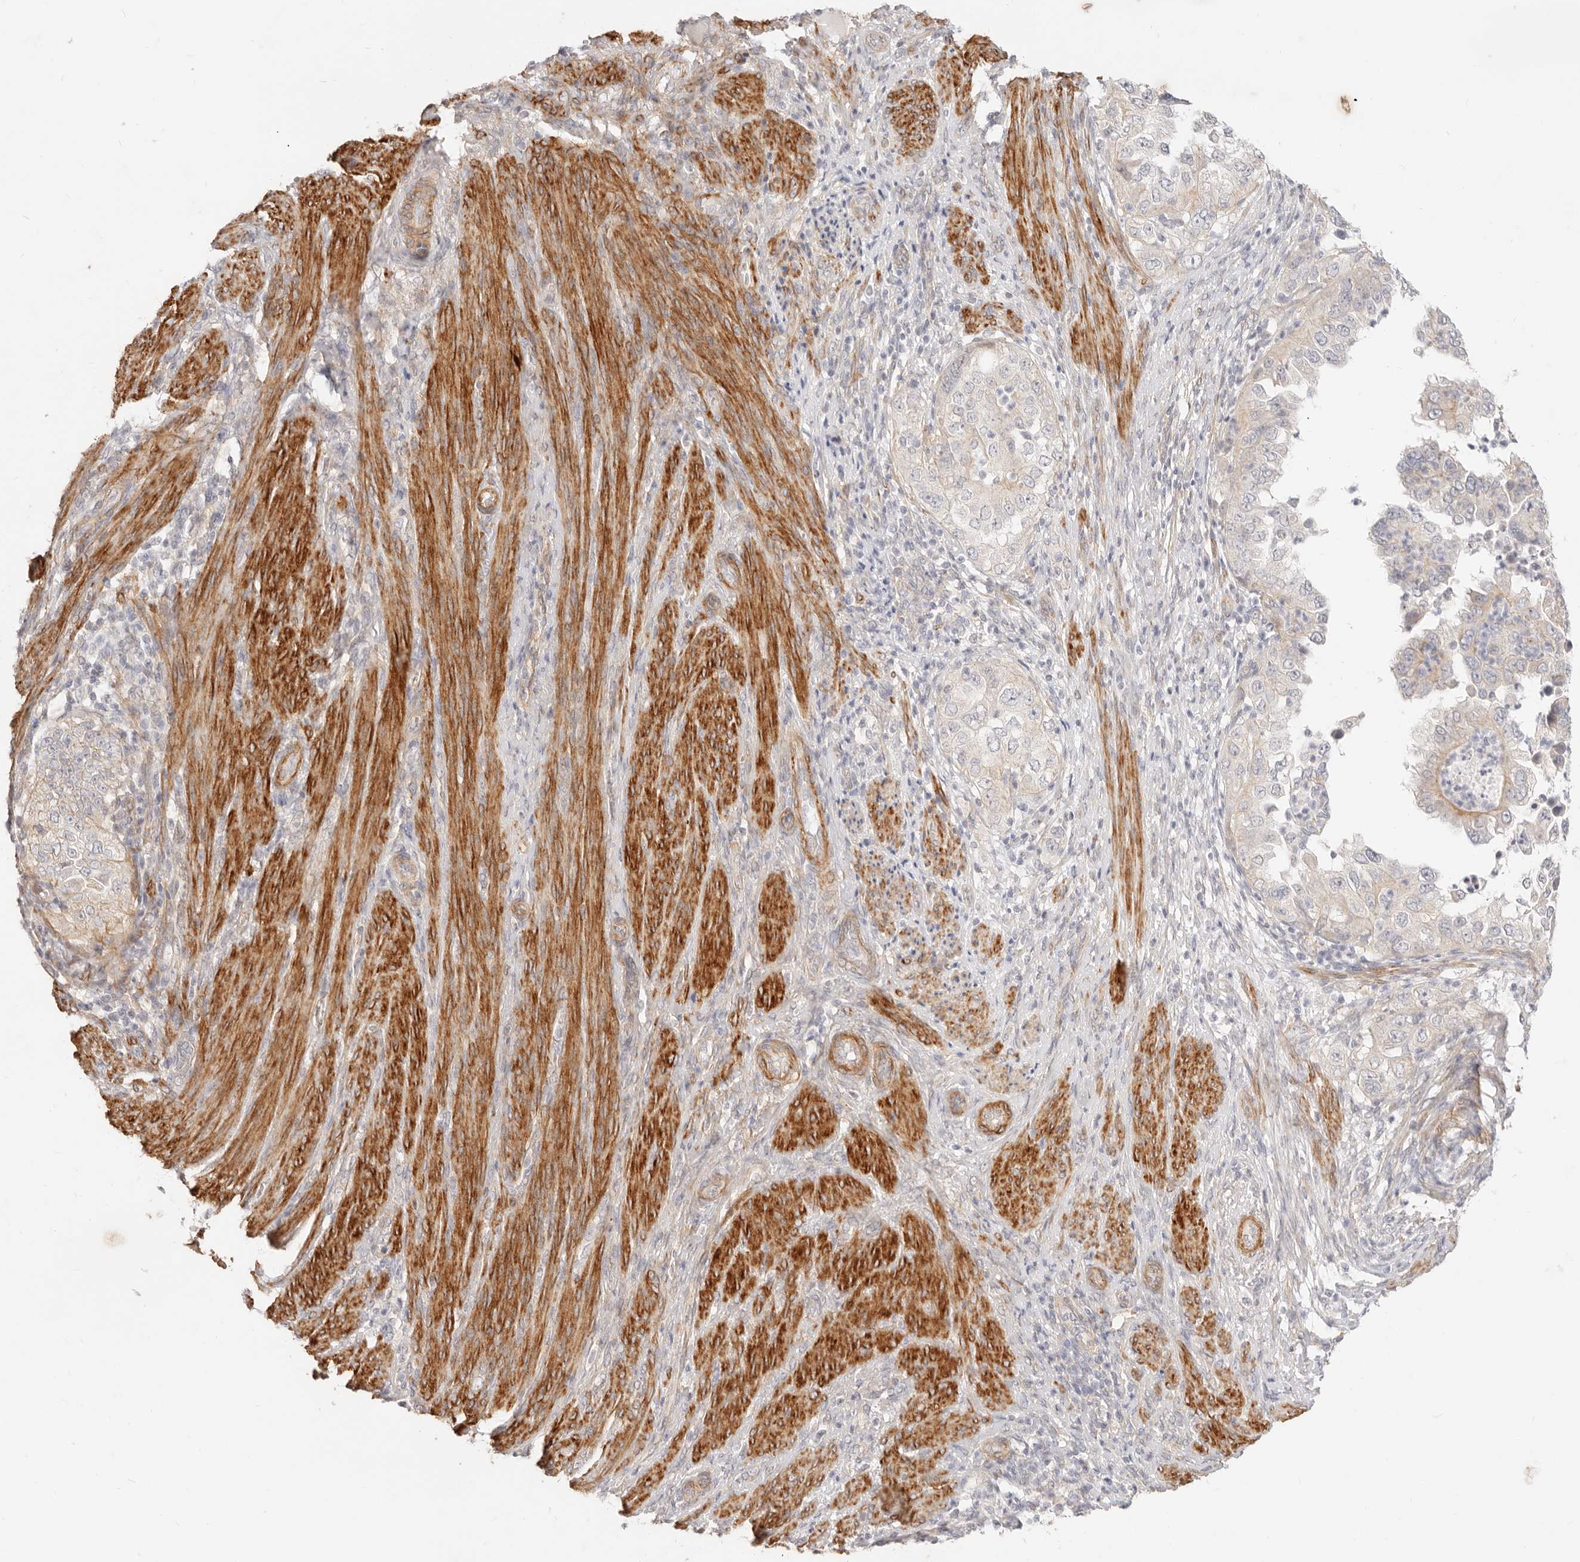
{"staining": {"intensity": "negative", "quantity": "none", "location": "none"}, "tissue": "endometrial cancer", "cell_type": "Tumor cells", "image_type": "cancer", "snomed": [{"axis": "morphology", "description": "Adenocarcinoma, NOS"}, {"axis": "topography", "description": "Endometrium"}], "caption": "Histopathology image shows no protein expression in tumor cells of endometrial cancer (adenocarcinoma) tissue.", "gene": "UBXN10", "patient": {"sex": "female", "age": 85}}